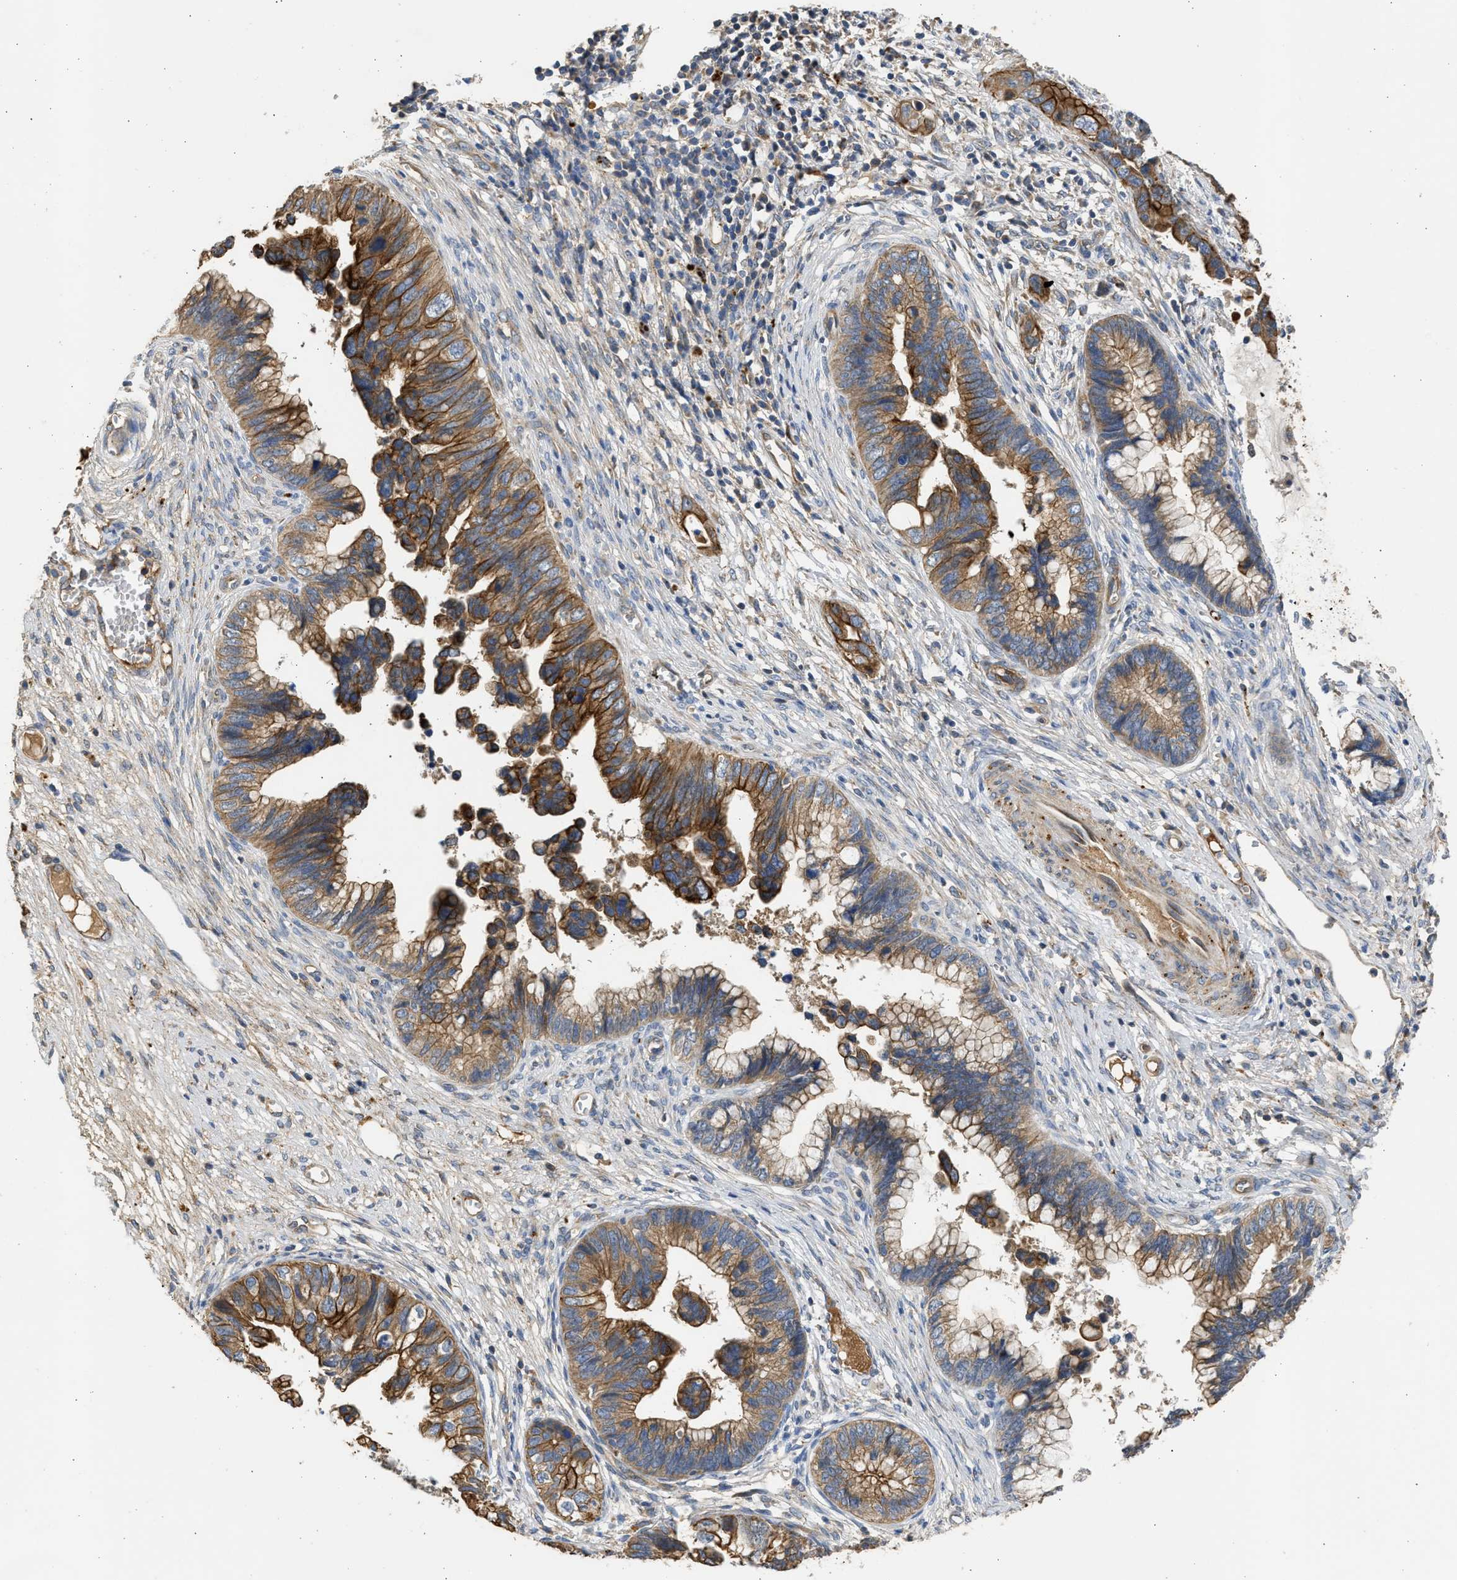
{"staining": {"intensity": "strong", "quantity": ">75%", "location": "cytoplasmic/membranous"}, "tissue": "cervical cancer", "cell_type": "Tumor cells", "image_type": "cancer", "snomed": [{"axis": "morphology", "description": "Adenocarcinoma, NOS"}, {"axis": "topography", "description": "Cervix"}], "caption": "Immunohistochemical staining of human cervical cancer demonstrates strong cytoplasmic/membranous protein expression in about >75% of tumor cells. Nuclei are stained in blue.", "gene": "CSRNP2", "patient": {"sex": "female", "age": 44}}